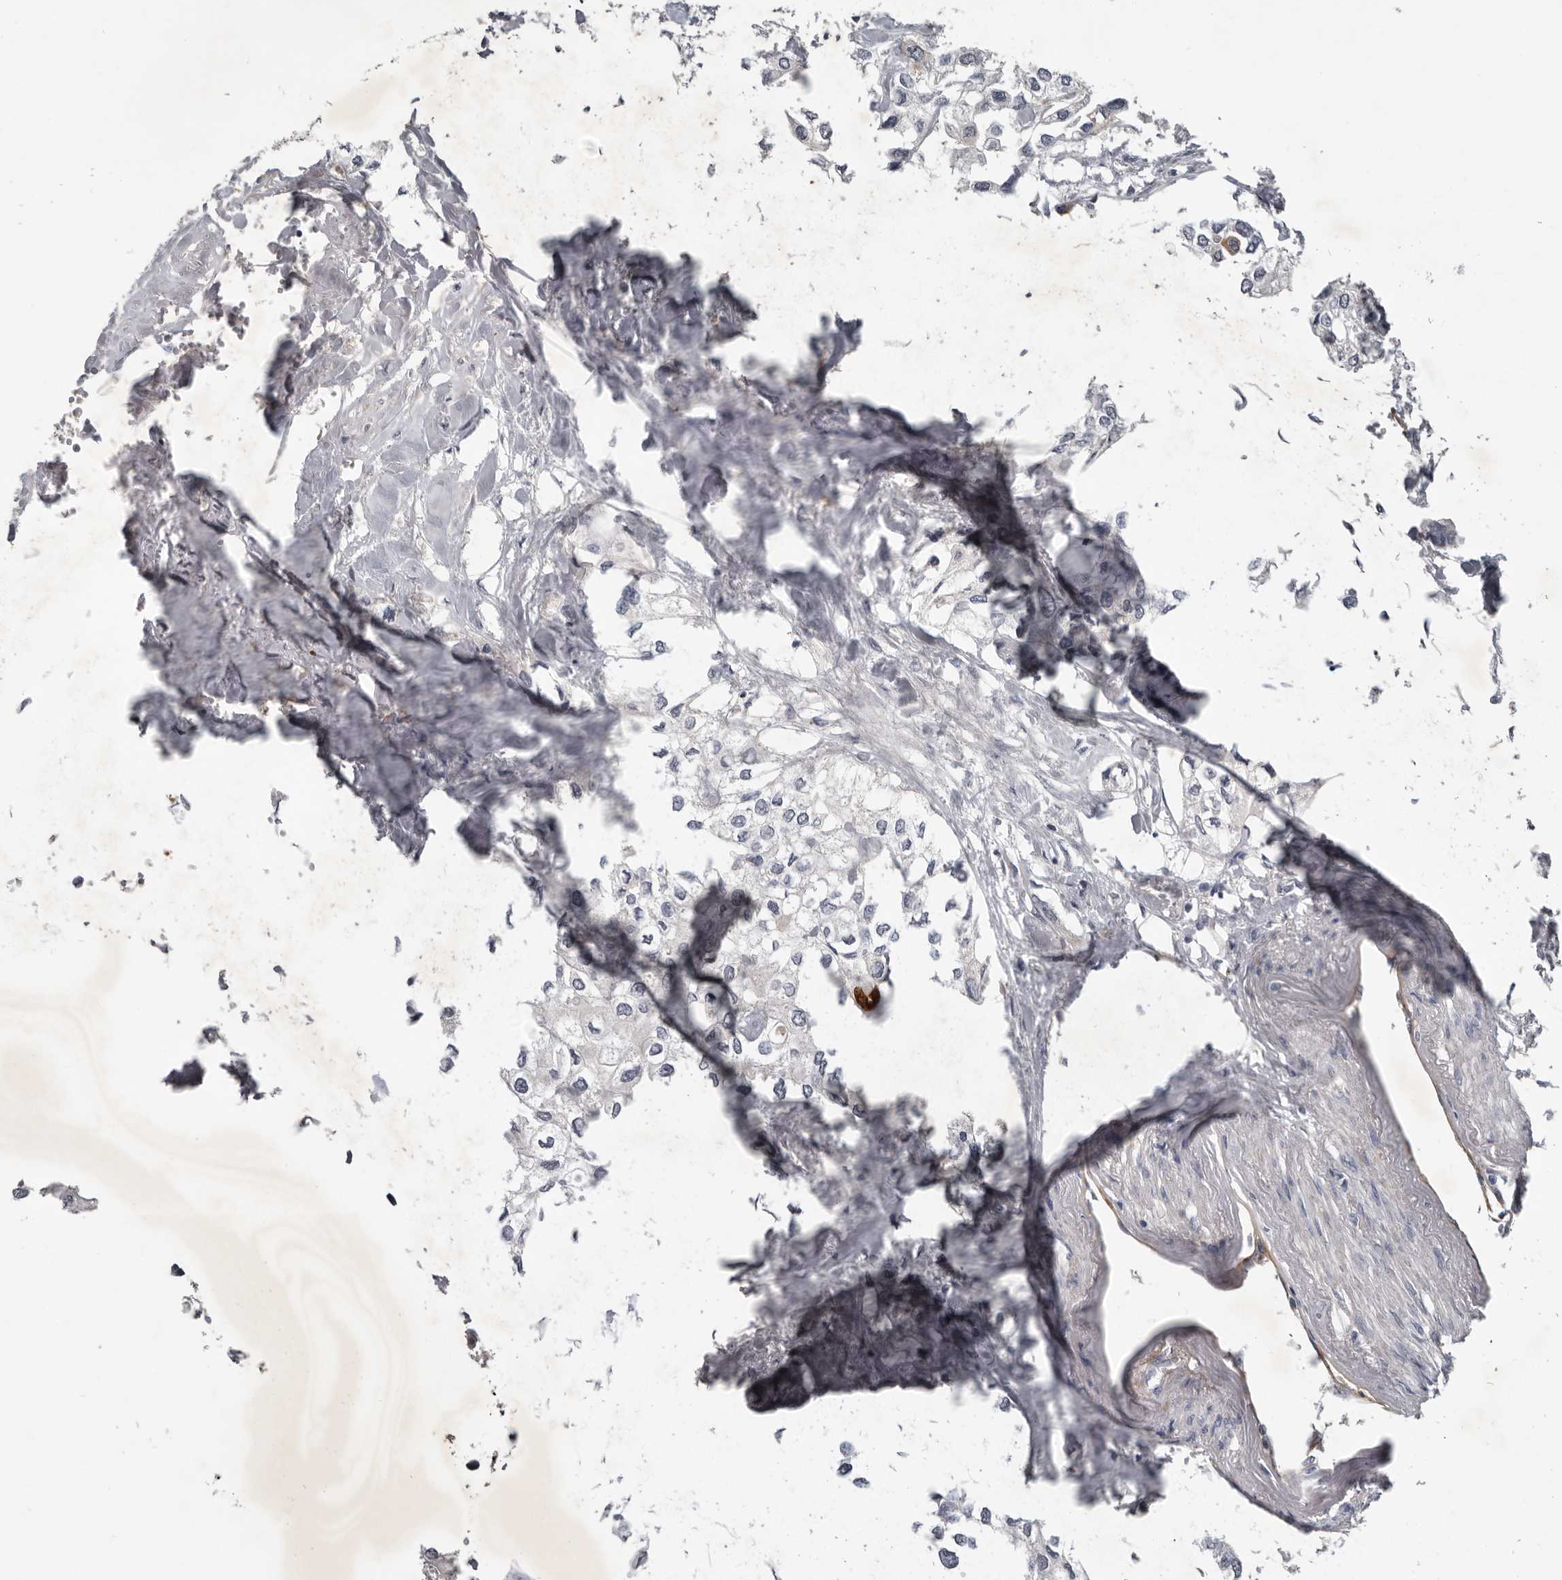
{"staining": {"intensity": "negative", "quantity": "none", "location": "none"}, "tissue": "urothelial cancer", "cell_type": "Tumor cells", "image_type": "cancer", "snomed": [{"axis": "morphology", "description": "Urothelial carcinoma, High grade"}, {"axis": "topography", "description": "Urinary bladder"}], "caption": "Tumor cells show no significant protein expression in urothelial cancer.", "gene": "C1orf216", "patient": {"sex": "male", "age": 64}}